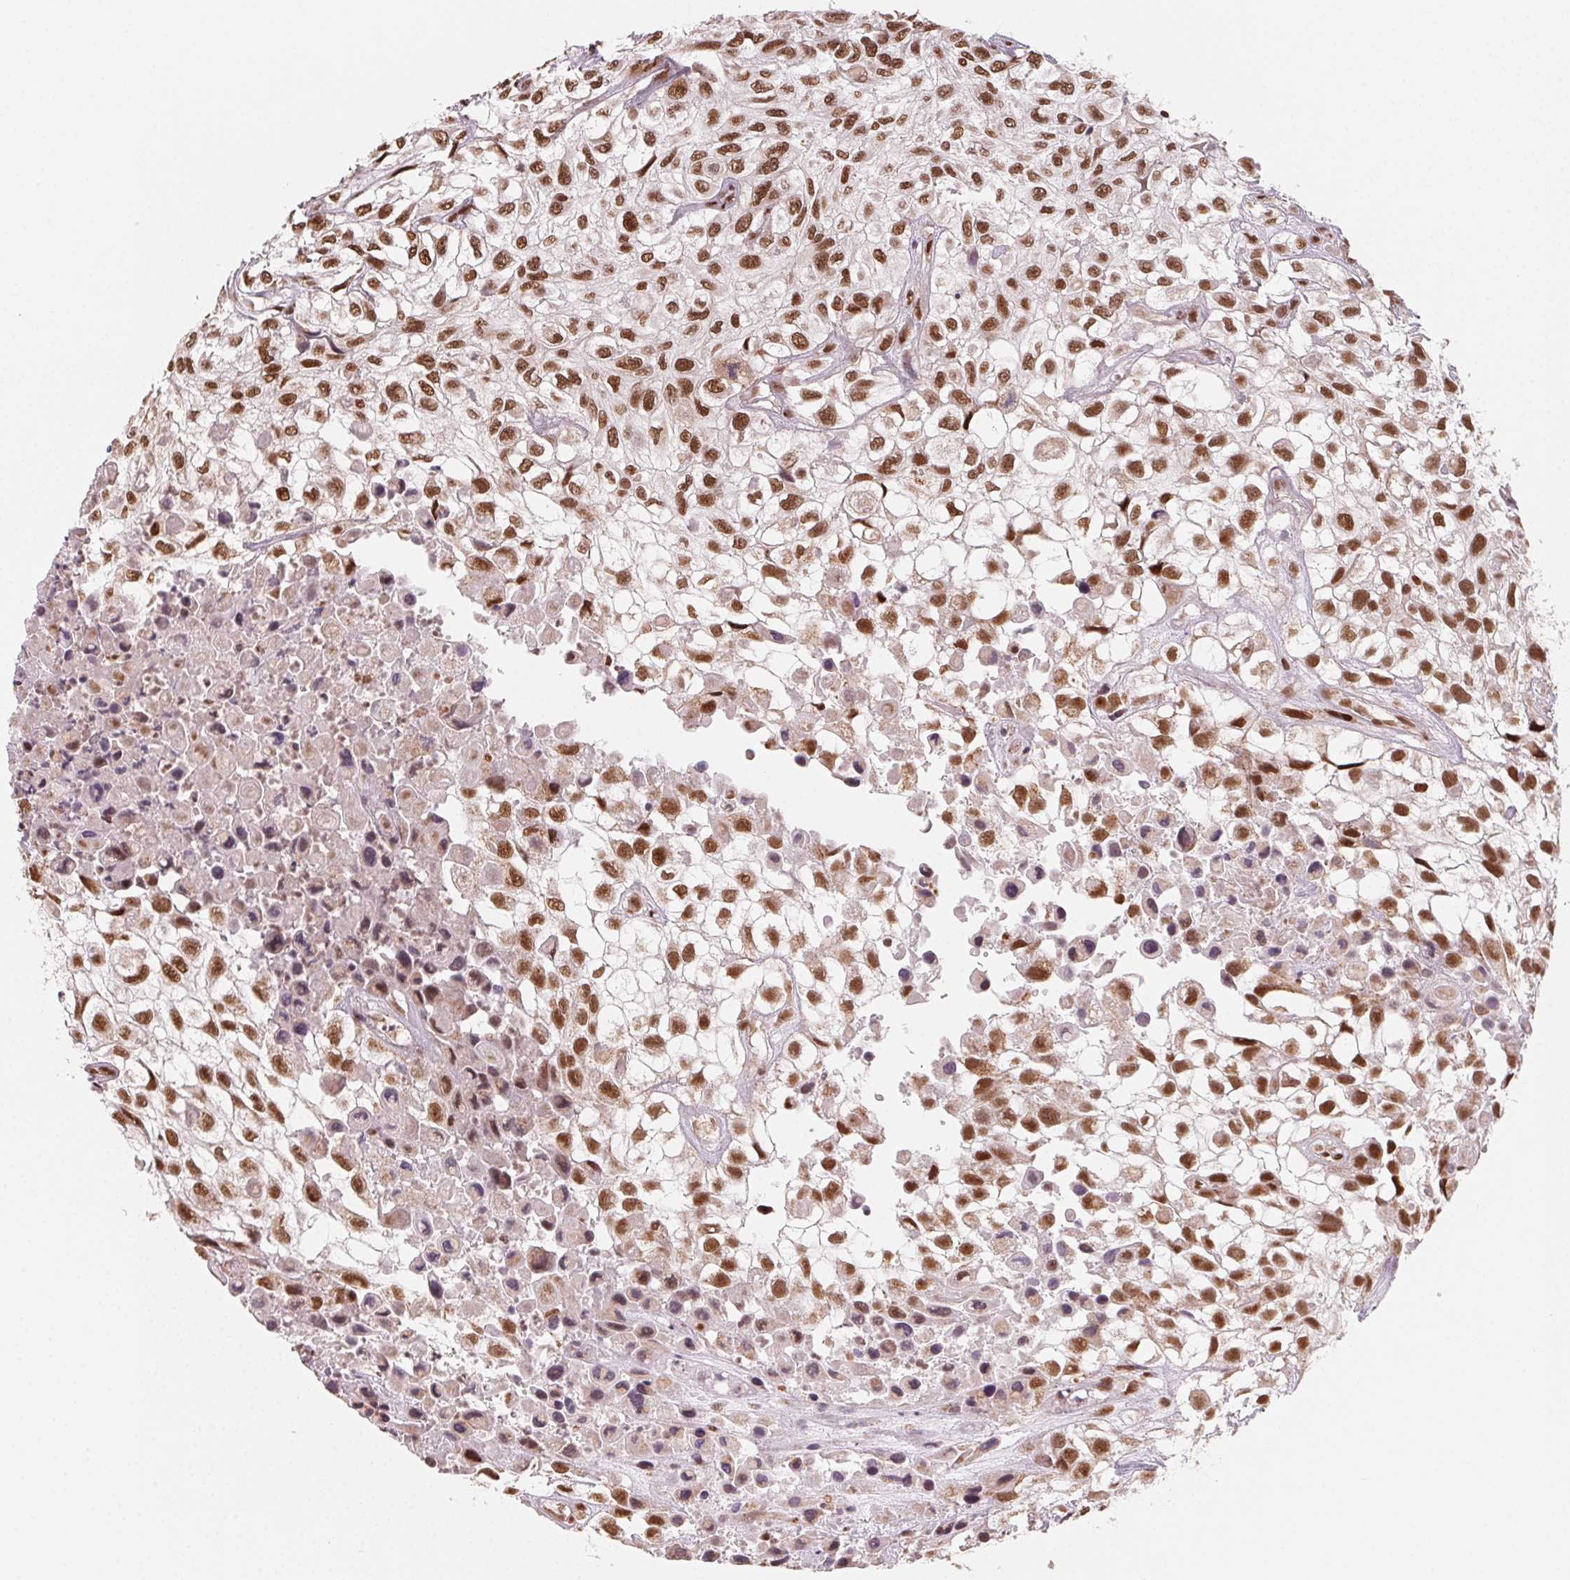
{"staining": {"intensity": "moderate", "quantity": ">75%", "location": "nuclear"}, "tissue": "urothelial cancer", "cell_type": "Tumor cells", "image_type": "cancer", "snomed": [{"axis": "morphology", "description": "Urothelial carcinoma, High grade"}, {"axis": "topography", "description": "Urinary bladder"}], "caption": "This is a photomicrograph of immunohistochemistry (IHC) staining of urothelial cancer, which shows moderate expression in the nuclear of tumor cells.", "gene": "TOPORS", "patient": {"sex": "male", "age": 56}}